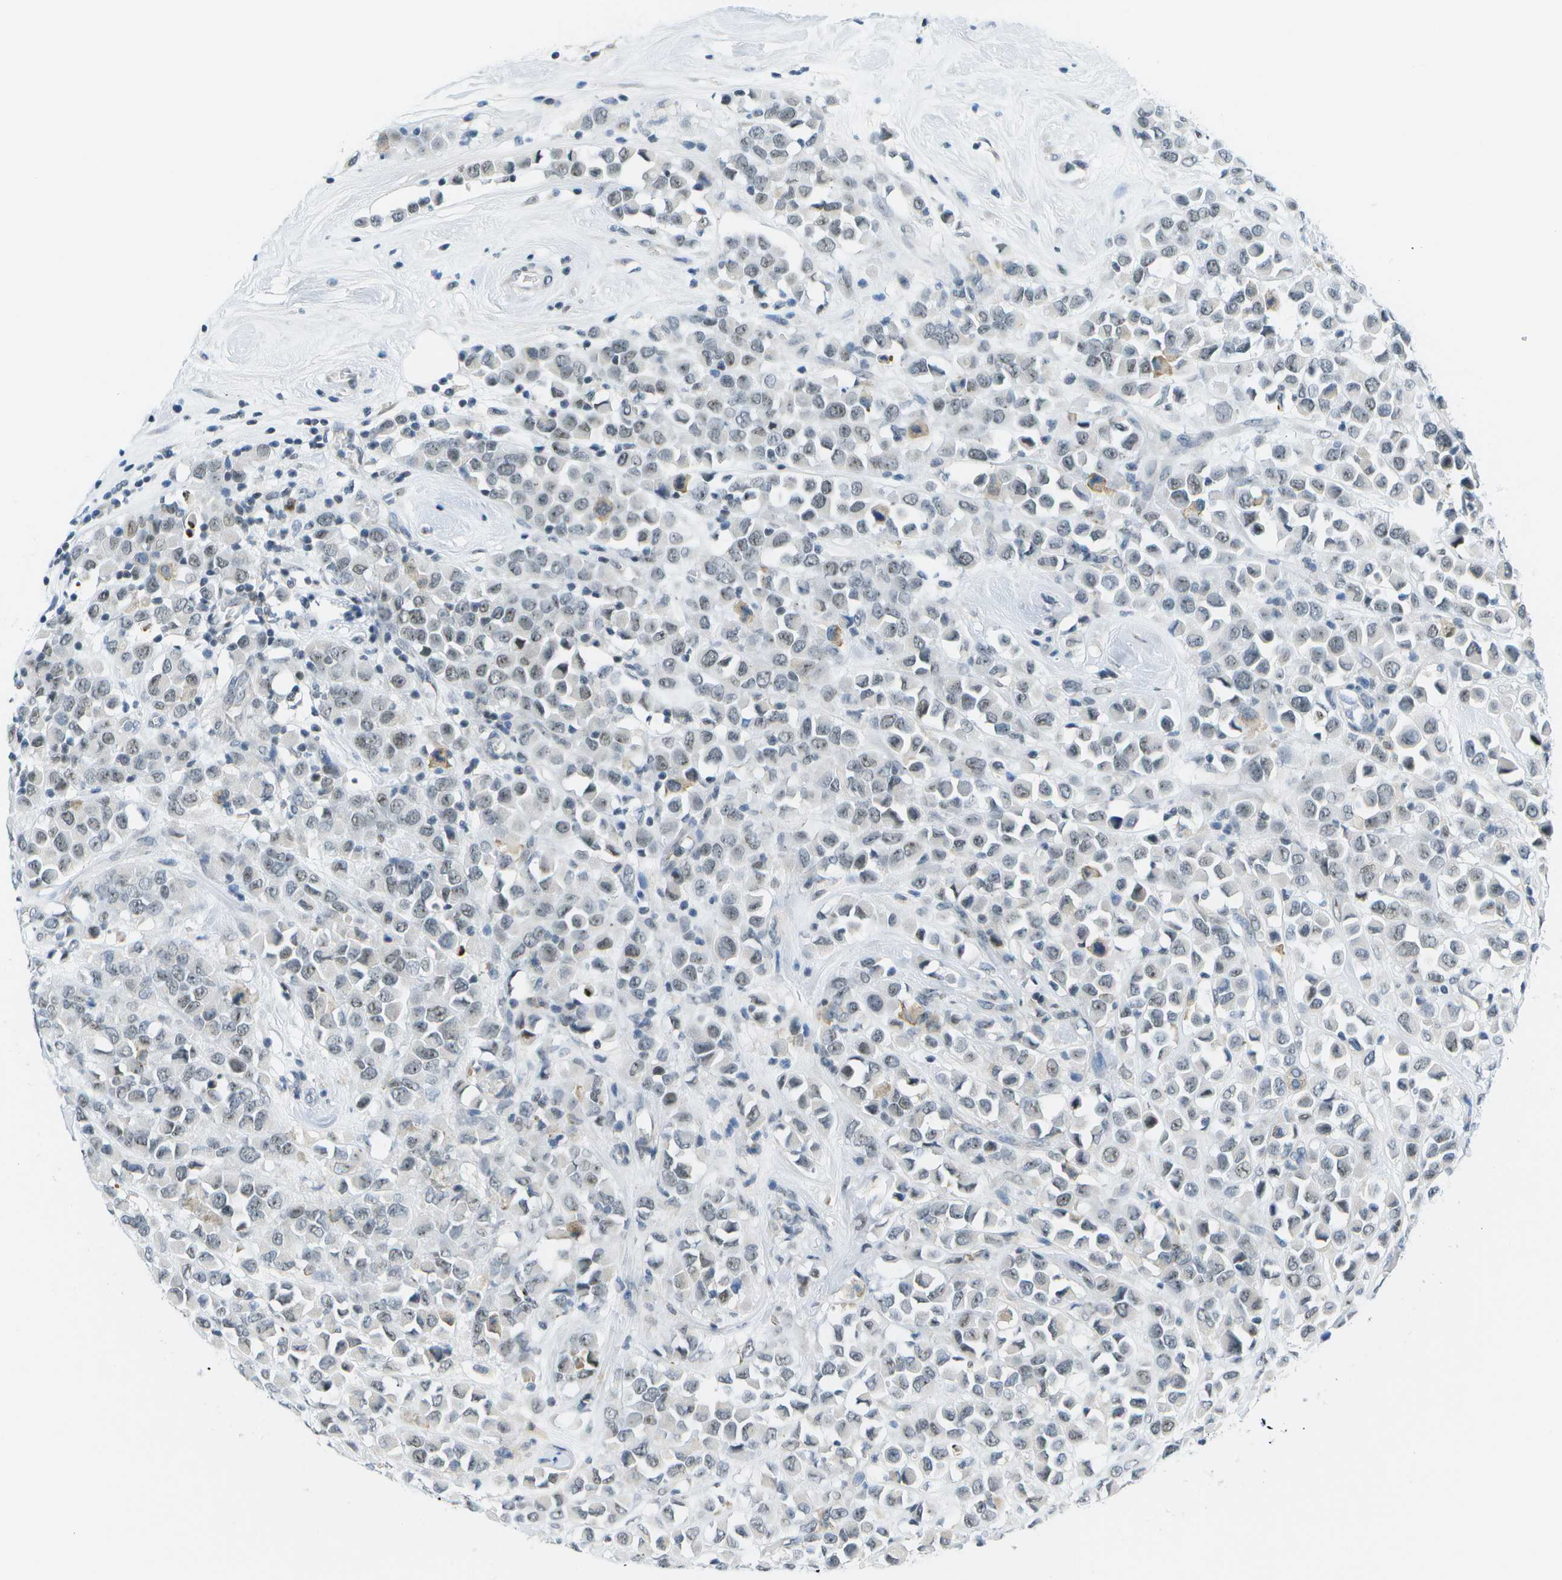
{"staining": {"intensity": "weak", "quantity": "<25%", "location": "nuclear"}, "tissue": "breast cancer", "cell_type": "Tumor cells", "image_type": "cancer", "snomed": [{"axis": "morphology", "description": "Duct carcinoma"}, {"axis": "topography", "description": "Breast"}], "caption": "Immunohistochemical staining of human breast cancer exhibits no significant staining in tumor cells.", "gene": "PITHD1", "patient": {"sex": "female", "age": 61}}